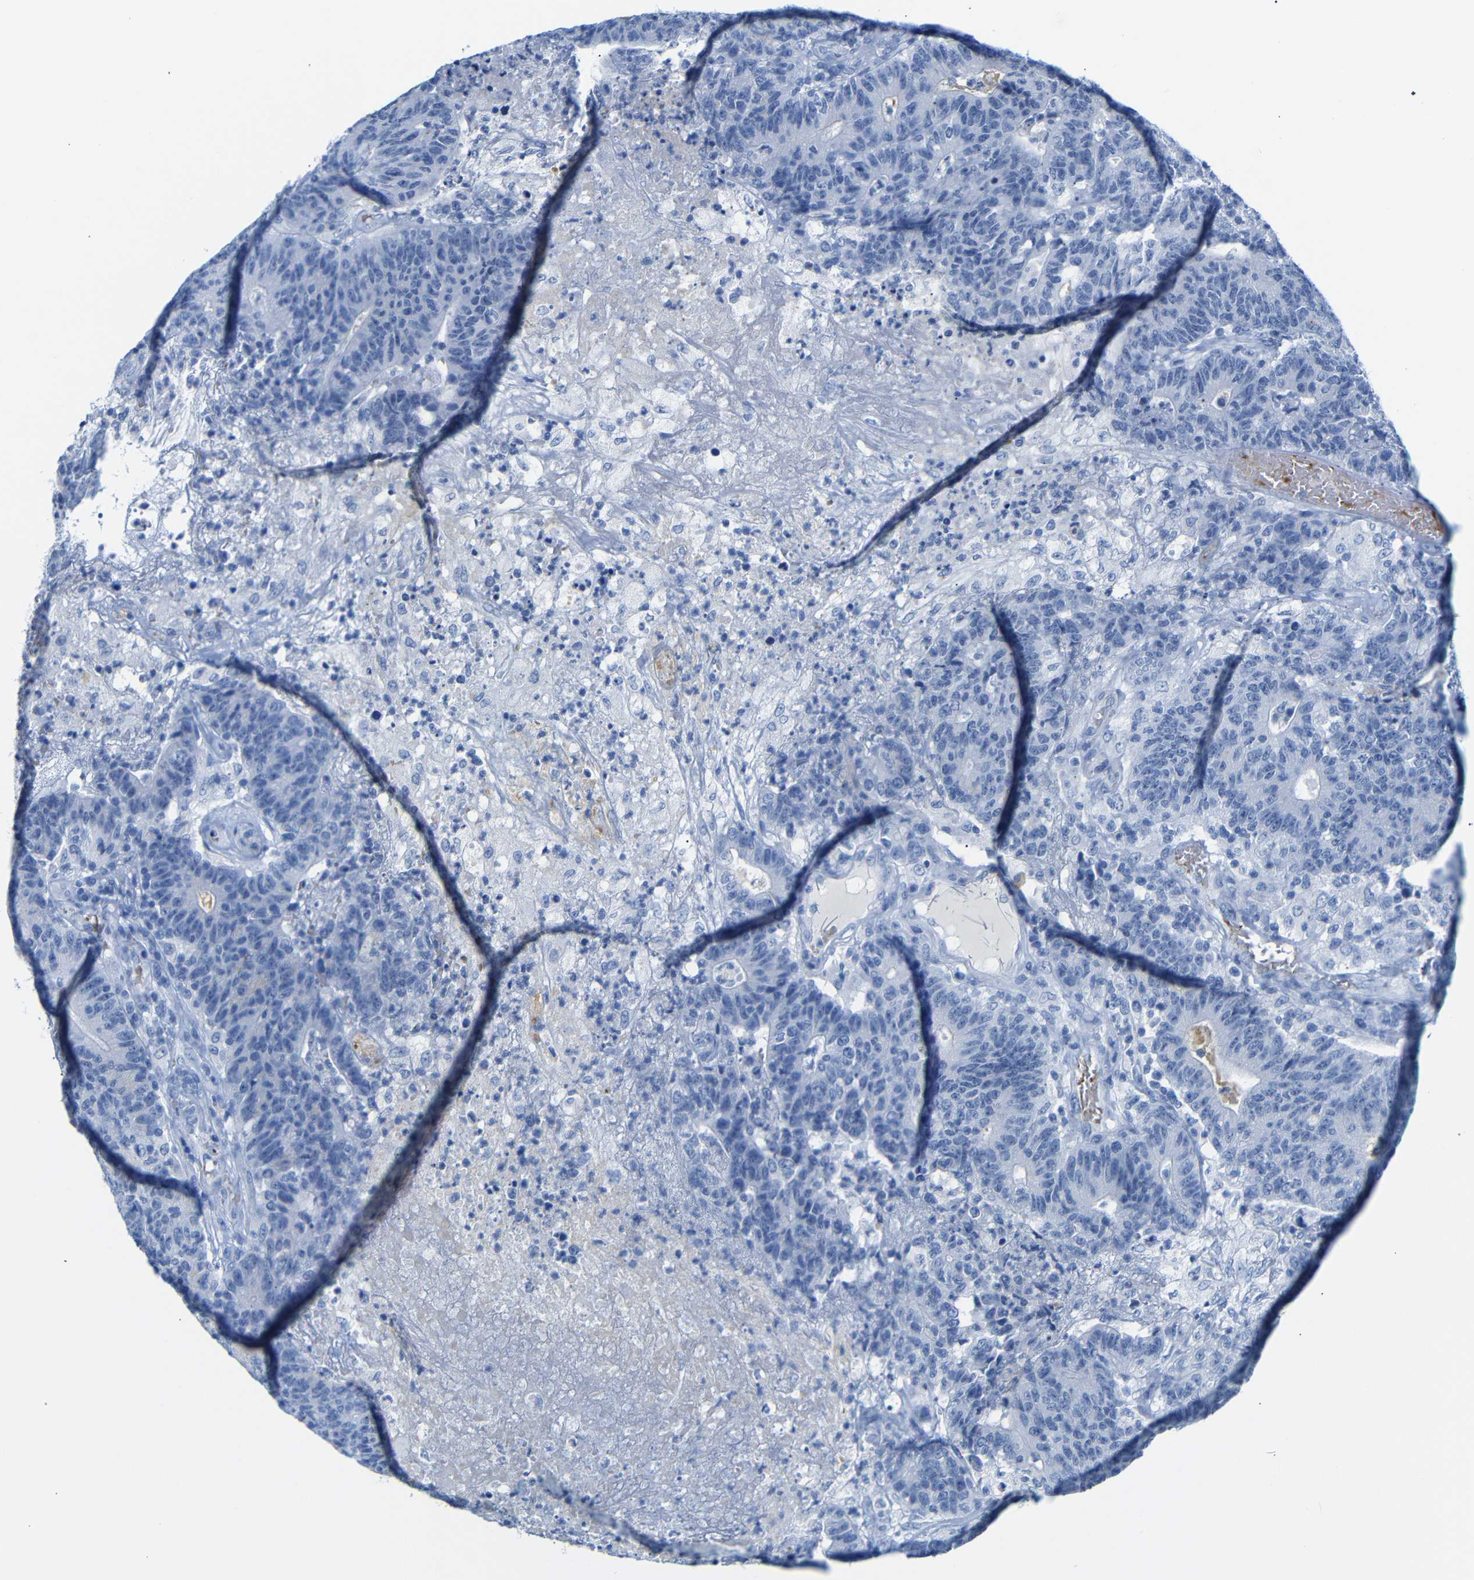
{"staining": {"intensity": "negative", "quantity": "none", "location": "none"}, "tissue": "colorectal cancer", "cell_type": "Tumor cells", "image_type": "cancer", "snomed": [{"axis": "morphology", "description": "Normal tissue, NOS"}, {"axis": "morphology", "description": "Adenocarcinoma, NOS"}, {"axis": "topography", "description": "Colon"}], "caption": "Tumor cells show no significant protein expression in colorectal adenocarcinoma. The staining was performed using DAB to visualize the protein expression in brown, while the nuclei were stained in blue with hematoxylin (Magnification: 20x).", "gene": "ERVMER34-1", "patient": {"sex": "female", "age": 75}}